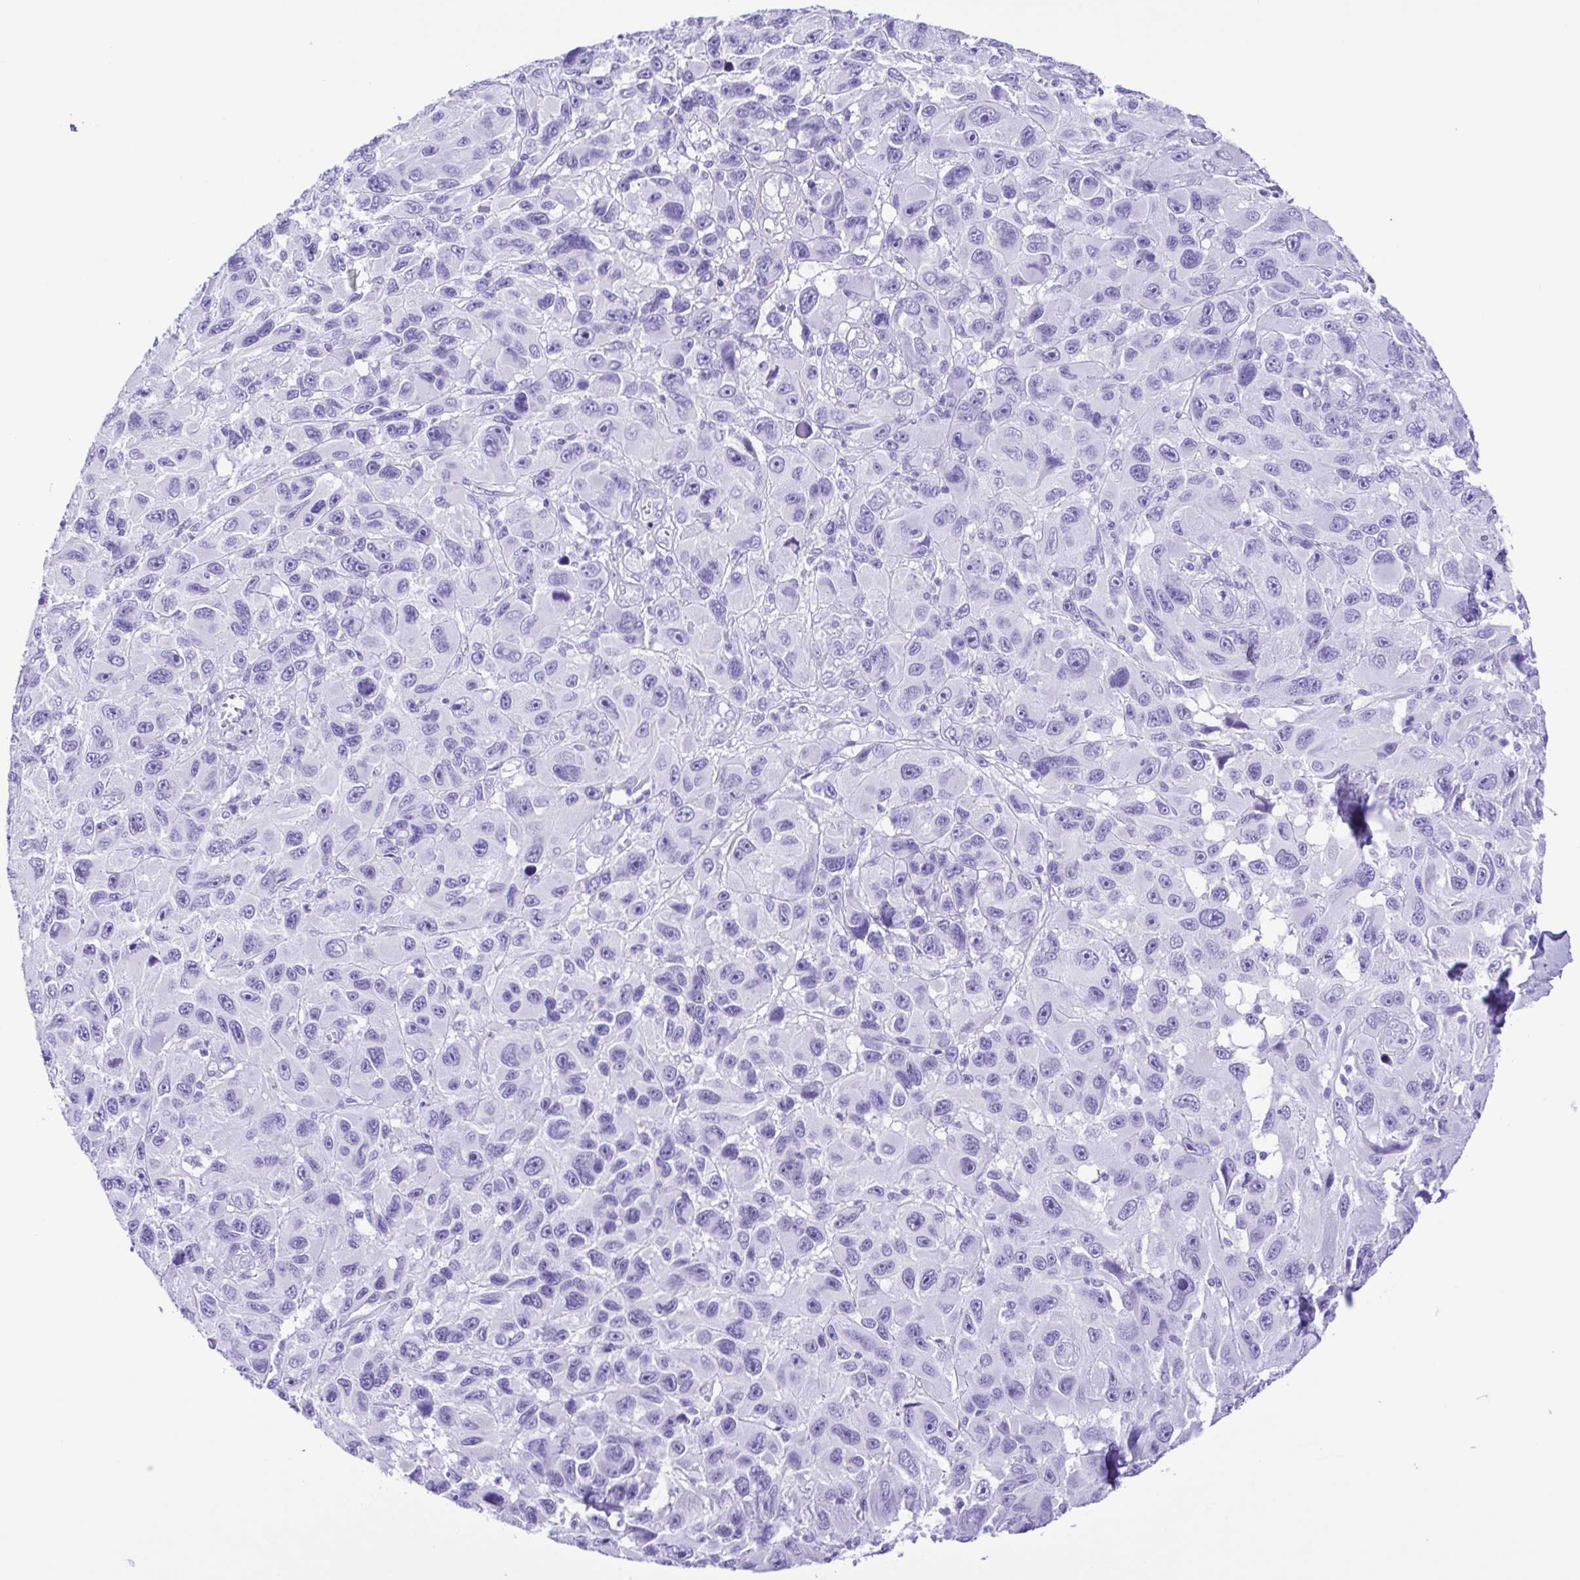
{"staining": {"intensity": "negative", "quantity": "none", "location": "none"}, "tissue": "melanoma", "cell_type": "Tumor cells", "image_type": "cancer", "snomed": [{"axis": "morphology", "description": "Malignant melanoma, NOS"}, {"axis": "topography", "description": "Skin"}], "caption": "High power microscopy photomicrograph of an IHC photomicrograph of malignant melanoma, revealing no significant positivity in tumor cells.", "gene": "ERP27", "patient": {"sex": "male", "age": 53}}